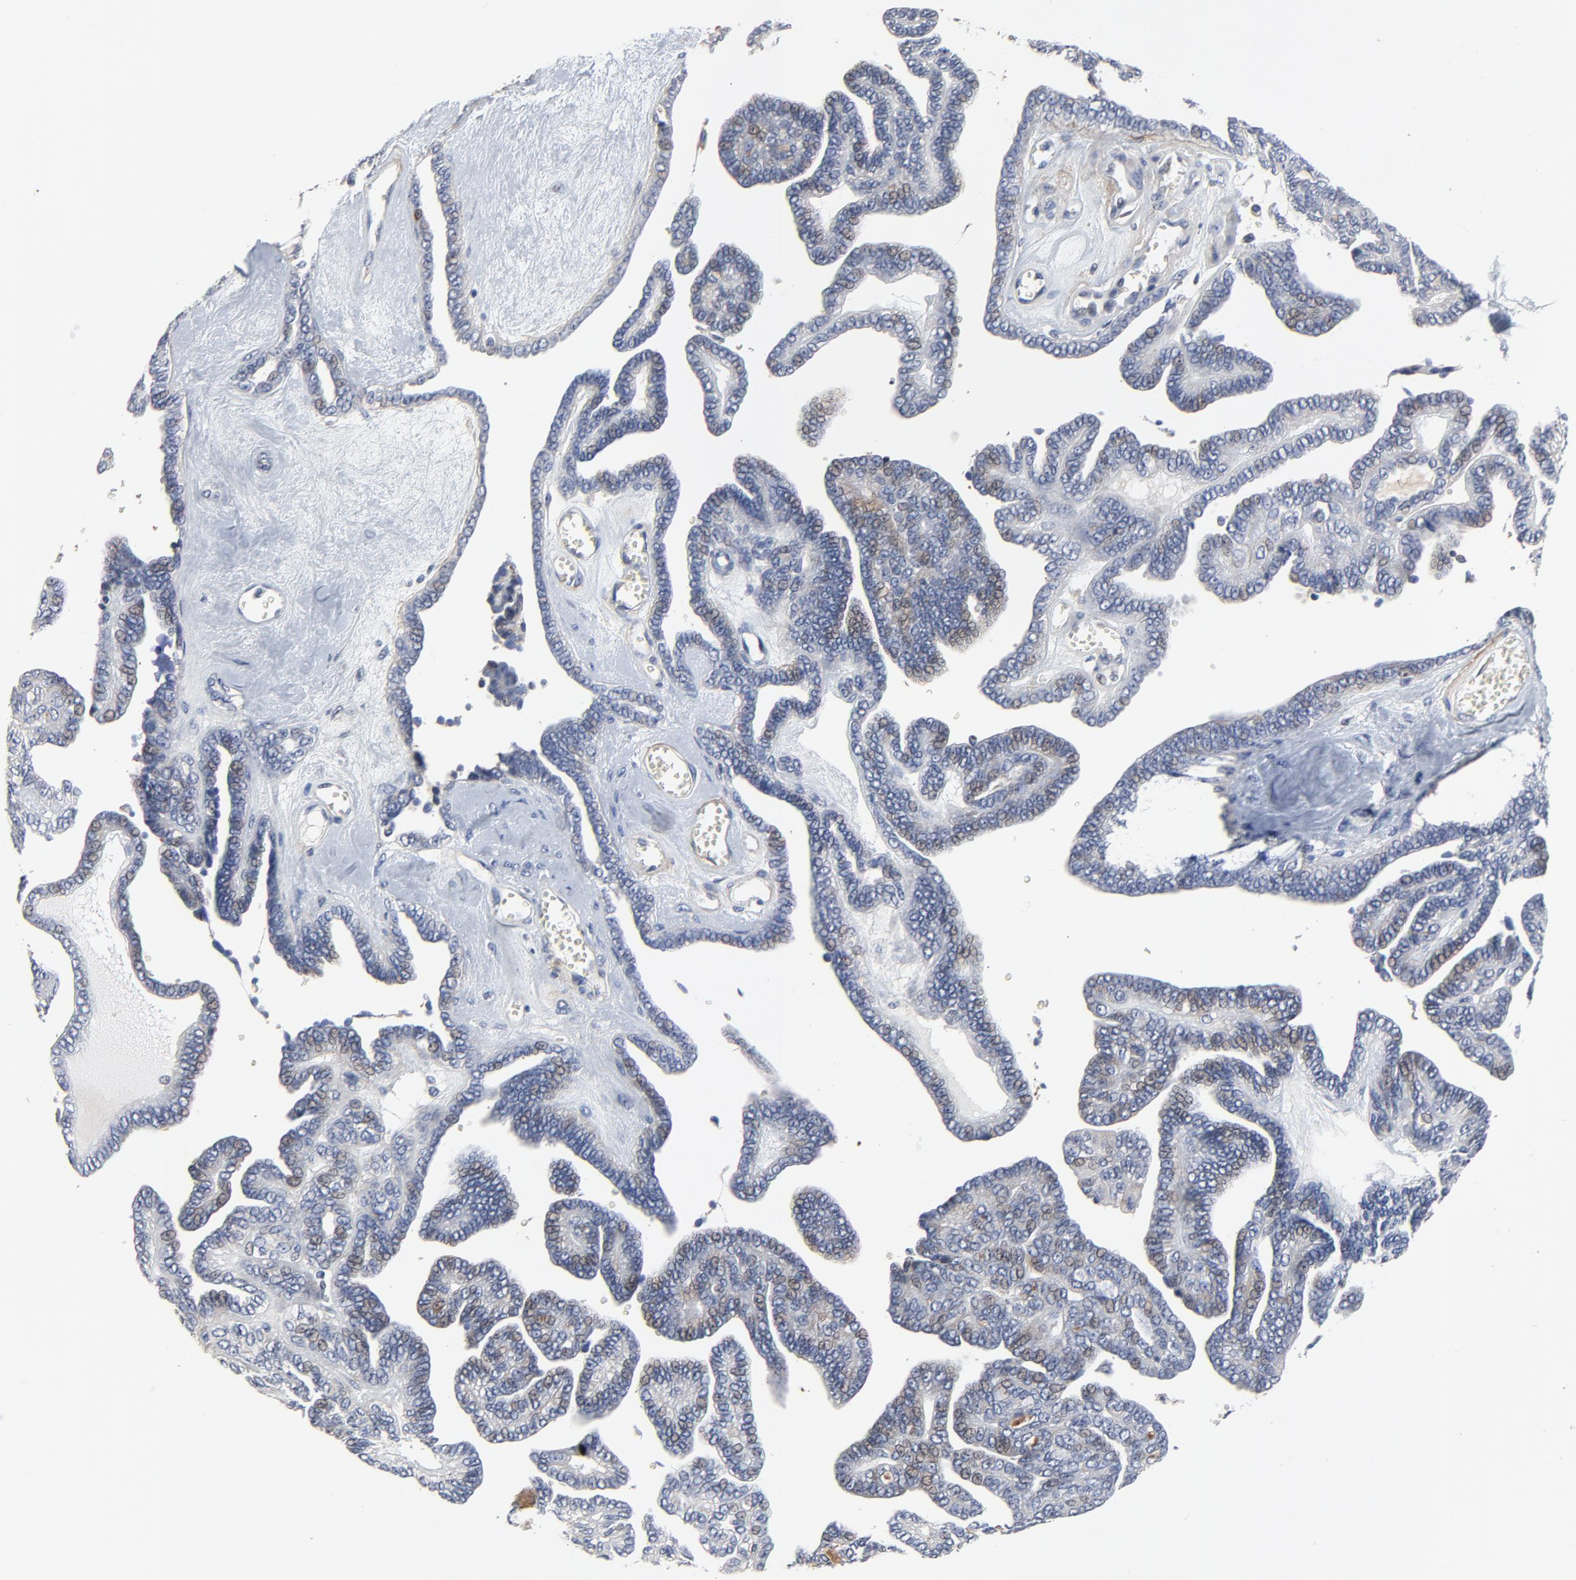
{"staining": {"intensity": "weak", "quantity": "25%-75%", "location": "cytoplasmic/membranous"}, "tissue": "ovarian cancer", "cell_type": "Tumor cells", "image_type": "cancer", "snomed": [{"axis": "morphology", "description": "Cystadenocarcinoma, serous, NOS"}, {"axis": "topography", "description": "Ovary"}], "caption": "This is an image of immunohistochemistry staining of ovarian cancer, which shows weak positivity in the cytoplasmic/membranous of tumor cells.", "gene": "SKAP1", "patient": {"sex": "female", "age": 71}}